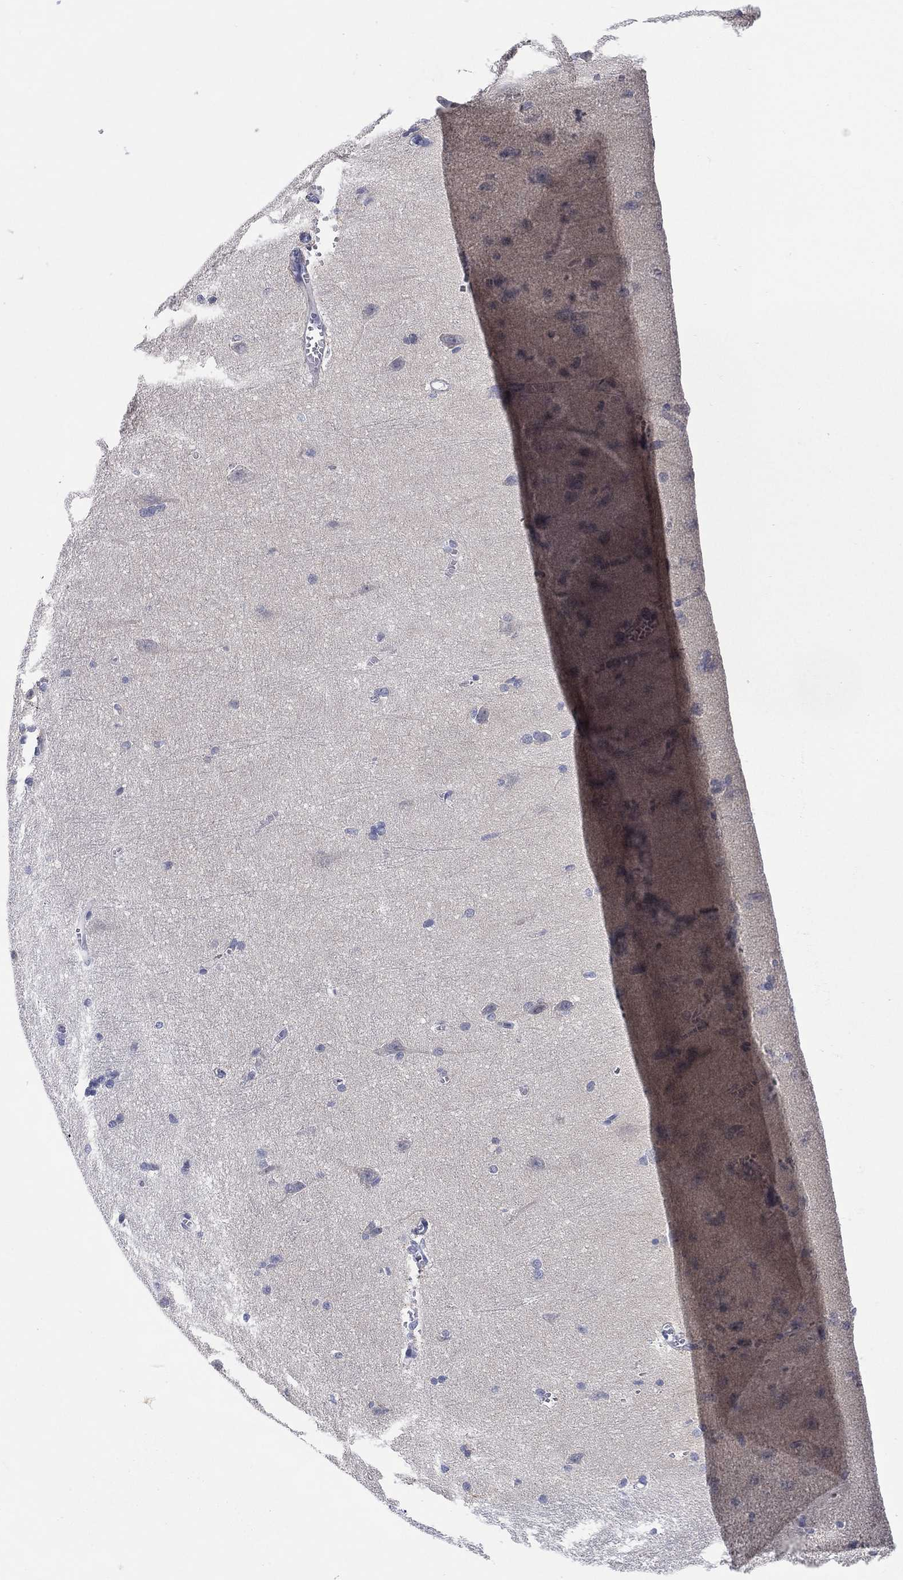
{"staining": {"intensity": "negative", "quantity": "none", "location": "none"}, "tissue": "cerebral cortex", "cell_type": "Endothelial cells", "image_type": "normal", "snomed": [{"axis": "morphology", "description": "Normal tissue, NOS"}, {"axis": "topography", "description": "Cerebral cortex"}], "caption": "IHC micrograph of unremarkable cerebral cortex stained for a protein (brown), which demonstrates no staining in endothelial cells.", "gene": "C5orf46", "patient": {"sex": "male", "age": 37}}